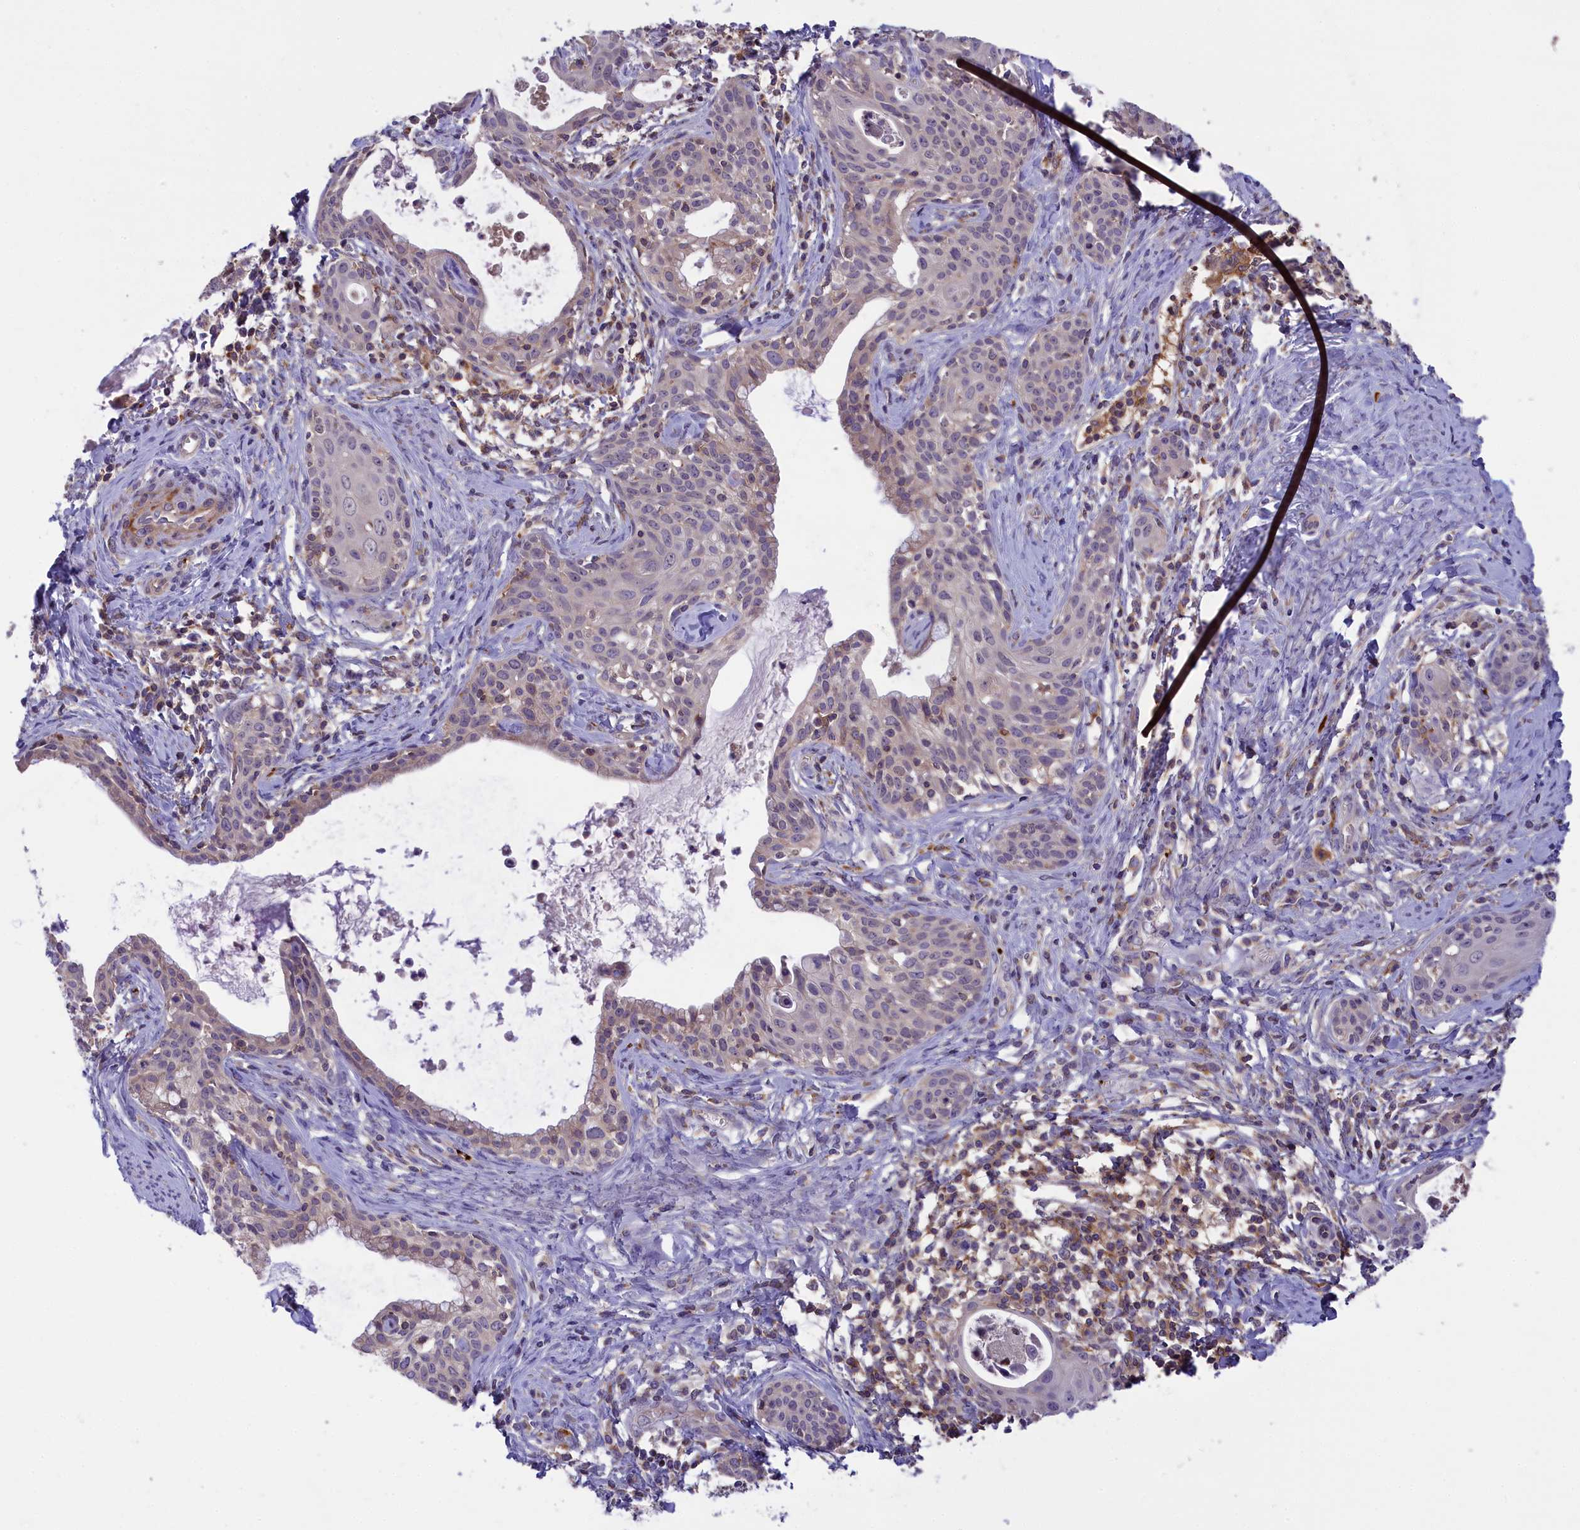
{"staining": {"intensity": "weak", "quantity": "<25%", "location": "cytoplasmic/membranous"}, "tissue": "cervical cancer", "cell_type": "Tumor cells", "image_type": "cancer", "snomed": [{"axis": "morphology", "description": "Squamous cell carcinoma, NOS"}, {"axis": "topography", "description": "Cervix"}], "caption": "Immunohistochemical staining of human squamous cell carcinoma (cervical) displays no significant expression in tumor cells.", "gene": "HEATR3", "patient": {"sex": "female", "age": 52}}